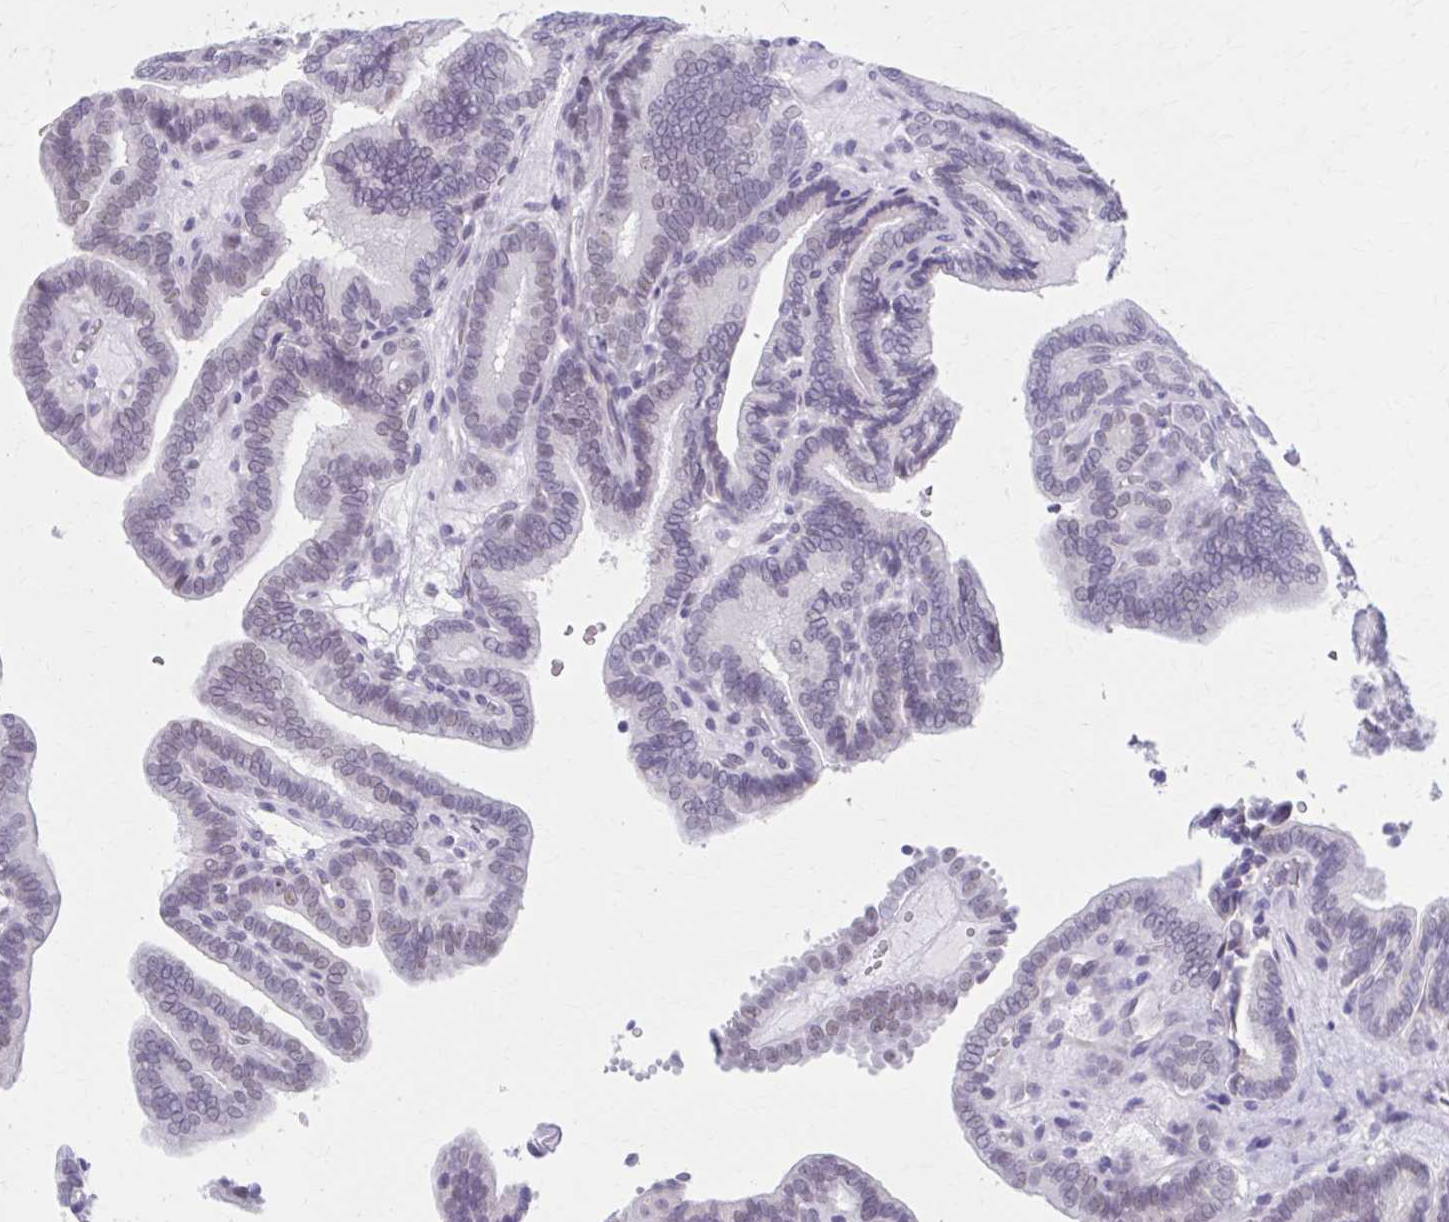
{"staining": {"intensity": "weak", "quantity": ">75%", "location": "nuclear"}, "tissue": "thyroid cancer", "cell_type": "Tumor cells", "image_type": "cancer", "snomed": [{"axis": "morphology", "description": "Papillary adenocarcinoma, NOS"}, {"axis": "topography", "description": "Thyroid gland"}], "caption": "Human thyroid papillary adenocarcinoma stained with a brown dye demonstrates weak nuclear positive expression in approximately >75% of tumor cells.", "gene": "CCDC105", "patient": {"sex": "female", "age": 21}}